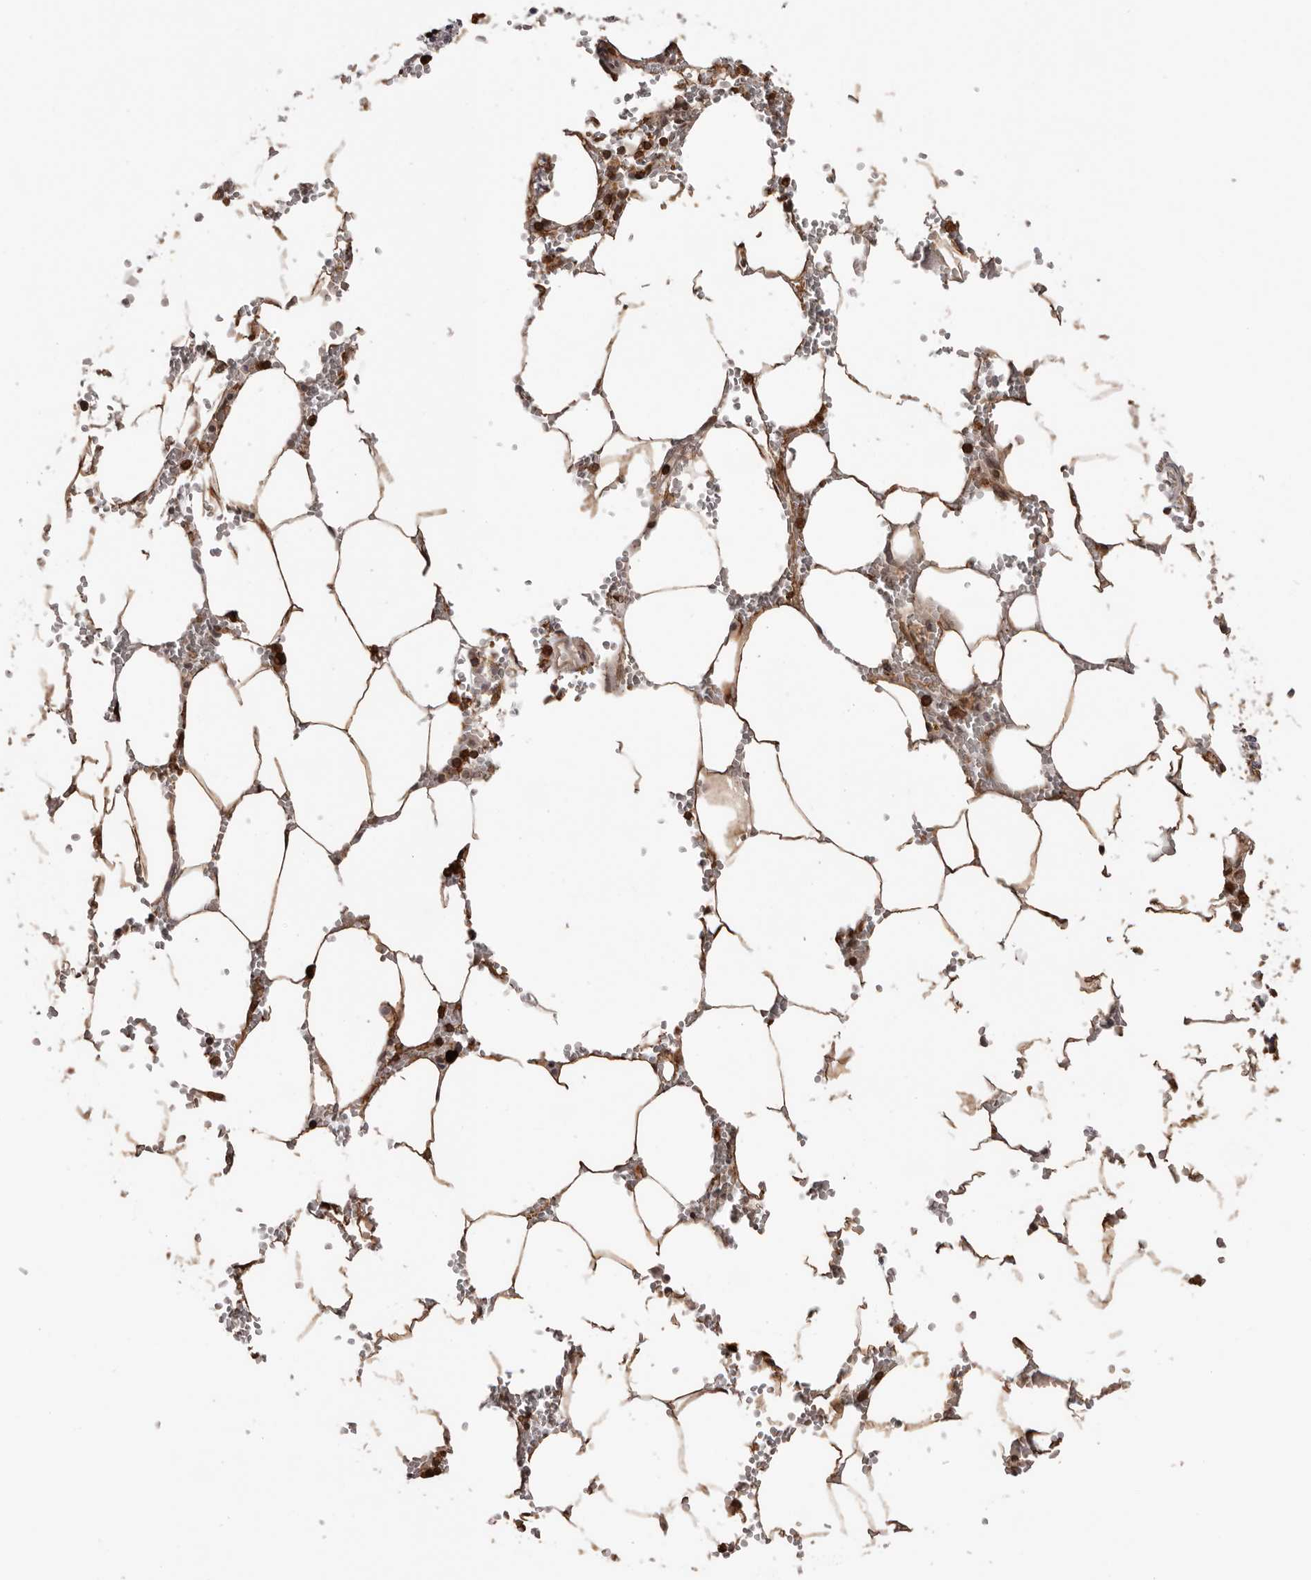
{"staining": {"intensity": "moderate", "quantity": "25%-75%", "location": "cytoplasmic/membranous,nuclear"}, "tissue": "bone marrow", "cell_type": "Hematopoietic cells", "image_type": "normal", "snomed": [{"axis": "morphology", "description": "Normal tissue, NOS"}, {"axis": "topography", "description": "Bone marrow"}], "caption": "High-magnification brightfield microscopy of benign bone marrow stained with DAB (brown) and counterstained with hematoxylin (blue). hematopoietic cells exhibit moderate cytoplasmic/membranous,nuclear positivity is appreciated in about25%-75% of cells.", "gene": "PRR12", "patient": {"sex": "male", "age": 70}}